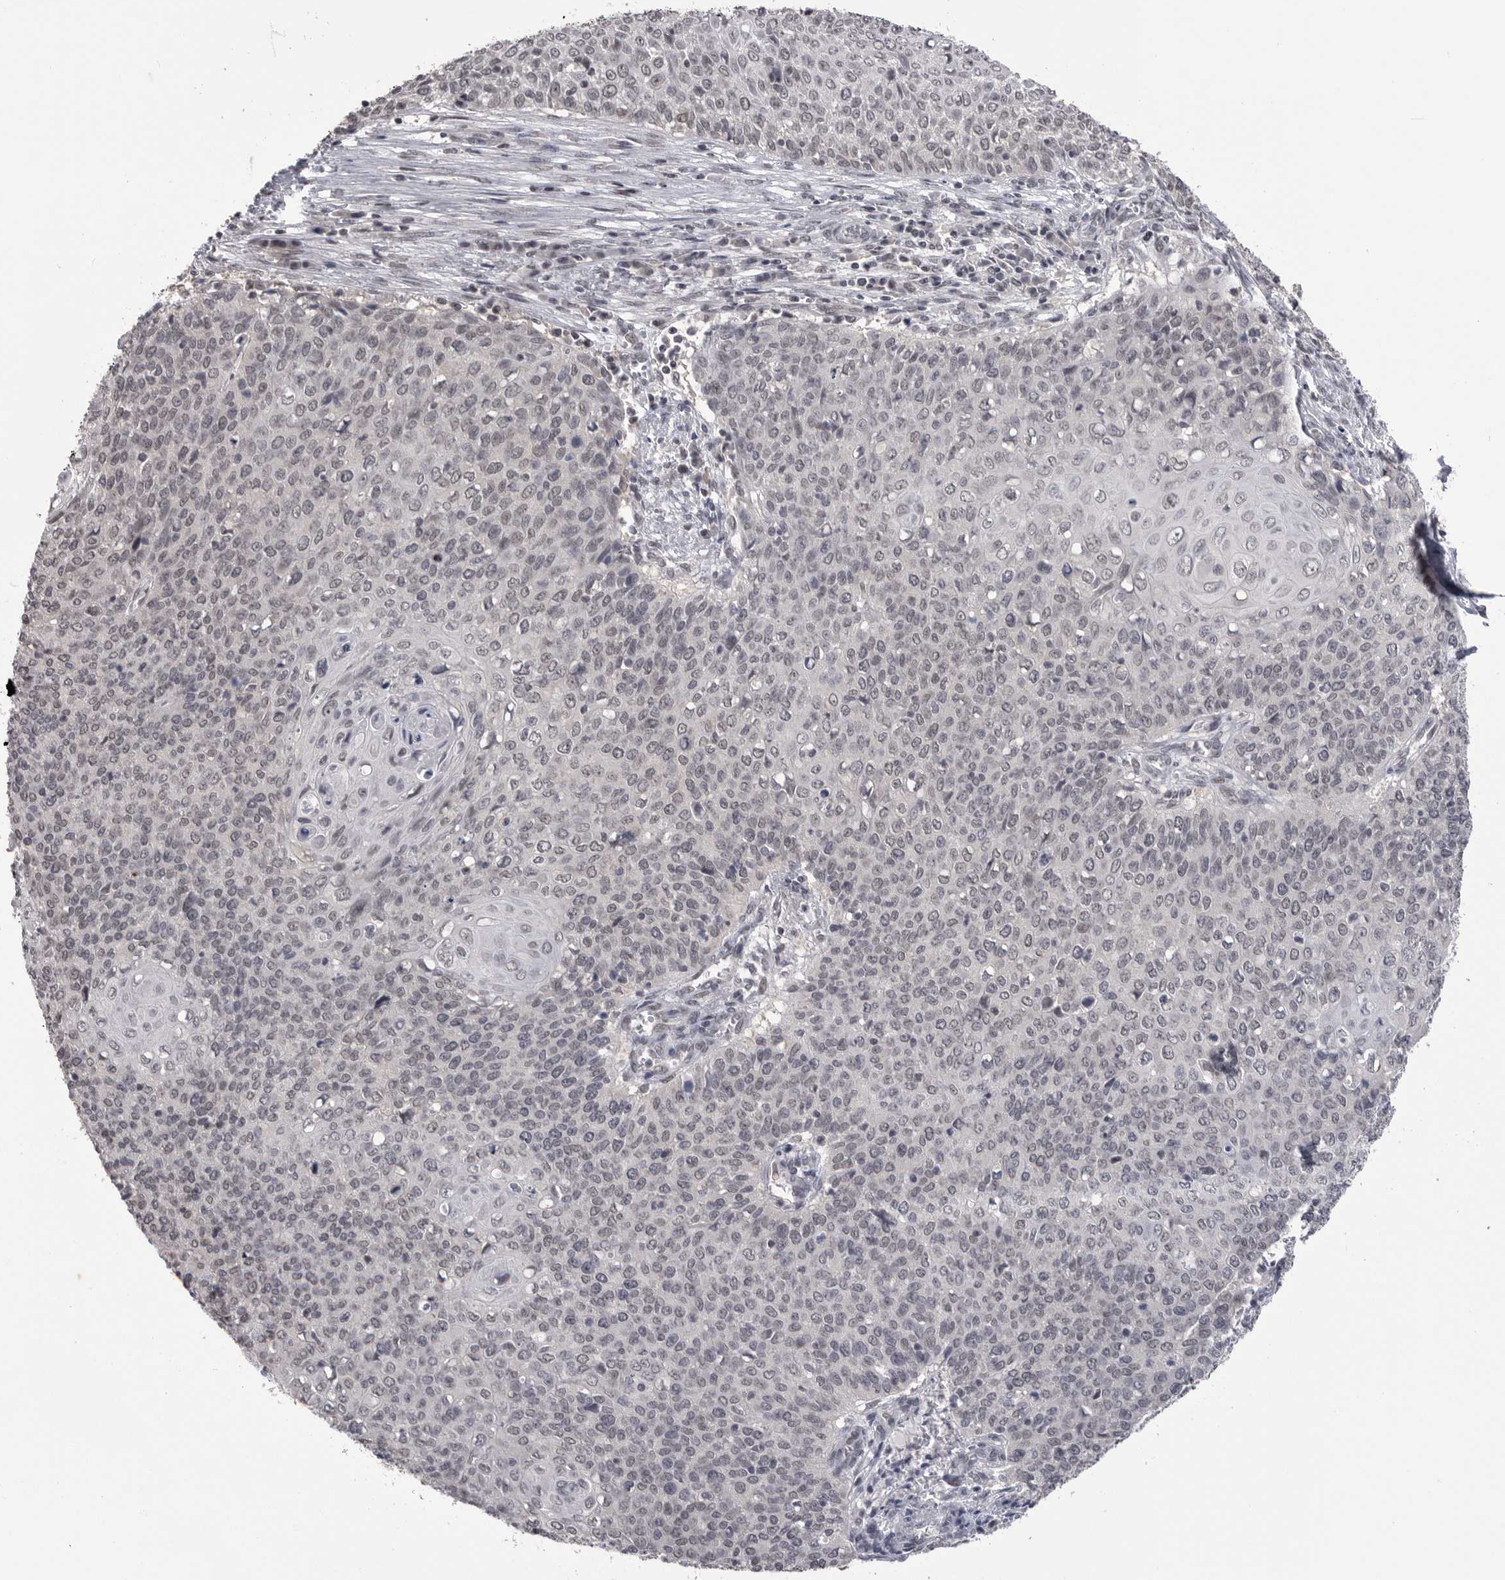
{"staining": {"intensity": "weak", "quantity": "25%-75%", "location": "nuclear"}, "tissue": "cervical cancer", "cell_type": "Tumor cells", "image_type": "cancer", "snomed": [{"axis": "morphology", "description": "Squamous cell carcinoma, NOS"}, {"axis": "topography", "description": "Cervix"}], "caption": "There is low levels of weak nuclear staining in tumor cells of cervical squamous cell carcinoma, as demonstrated by immunohistochemical staining (brown color).", "gene": "DLG2", "patient": {"sex": "female", "age": 39}}